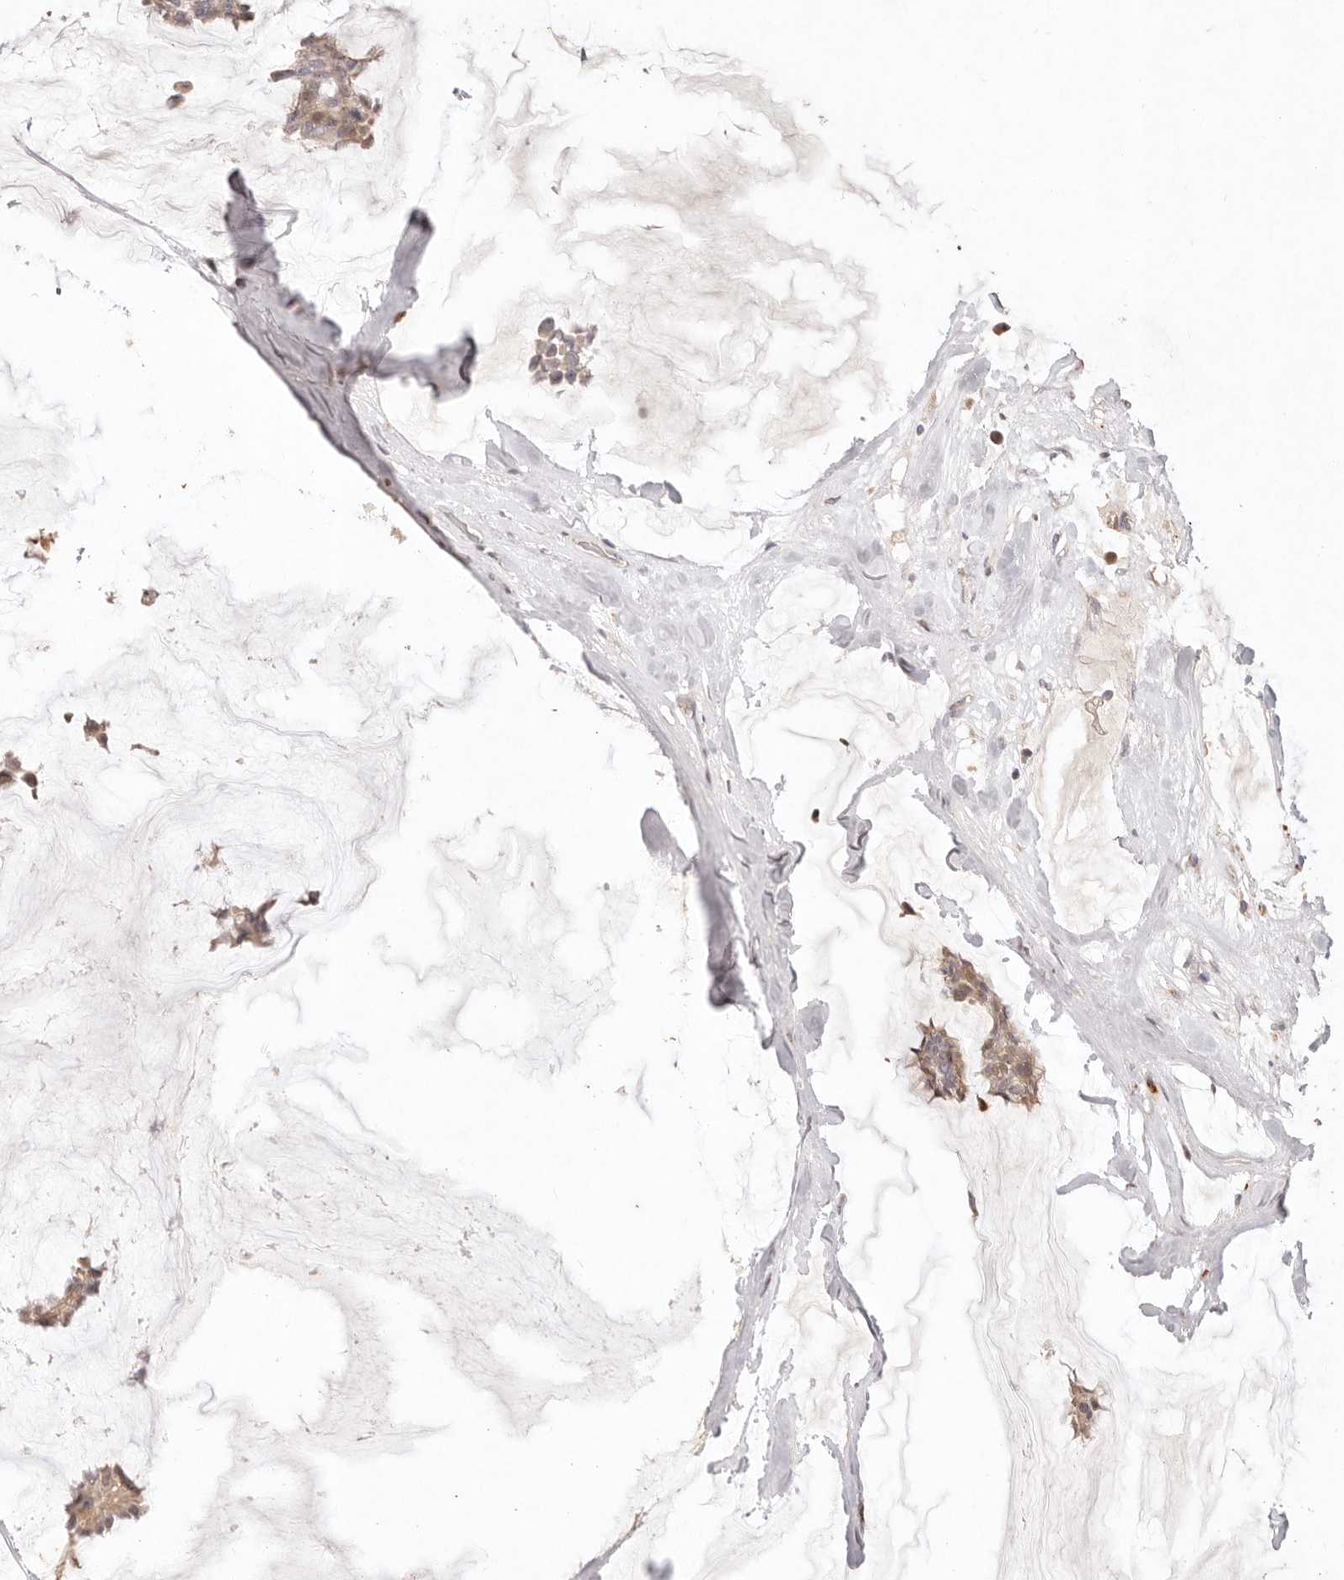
{"staining": {"intensity": "weak", "quantity": ">75%", "location": "cytoplasmic/membranous,nuclear"}, "tissue": "breast cancer", "cell_type": "Tumor cells", "image_type": "cancer", "snomed": [{"axis": "morphology", "description": "Duct carcinoma"}, {"axis": "topography", "description": "Breast"}], "caption": "Immunohistochemistry (IHC) photomicrograph of neoplastic tissue: breast cancer stained using immunohistochemistry (IHC) reveals low levels of weak protein expression localized specifically in the cytoplasmic/membranous and nuclear of tumor cells, appearing as a cytoplasmic/membranous and nuclear brown color.", "gene": "KIF9", "patient": {"sex": "female", "age": 93}}